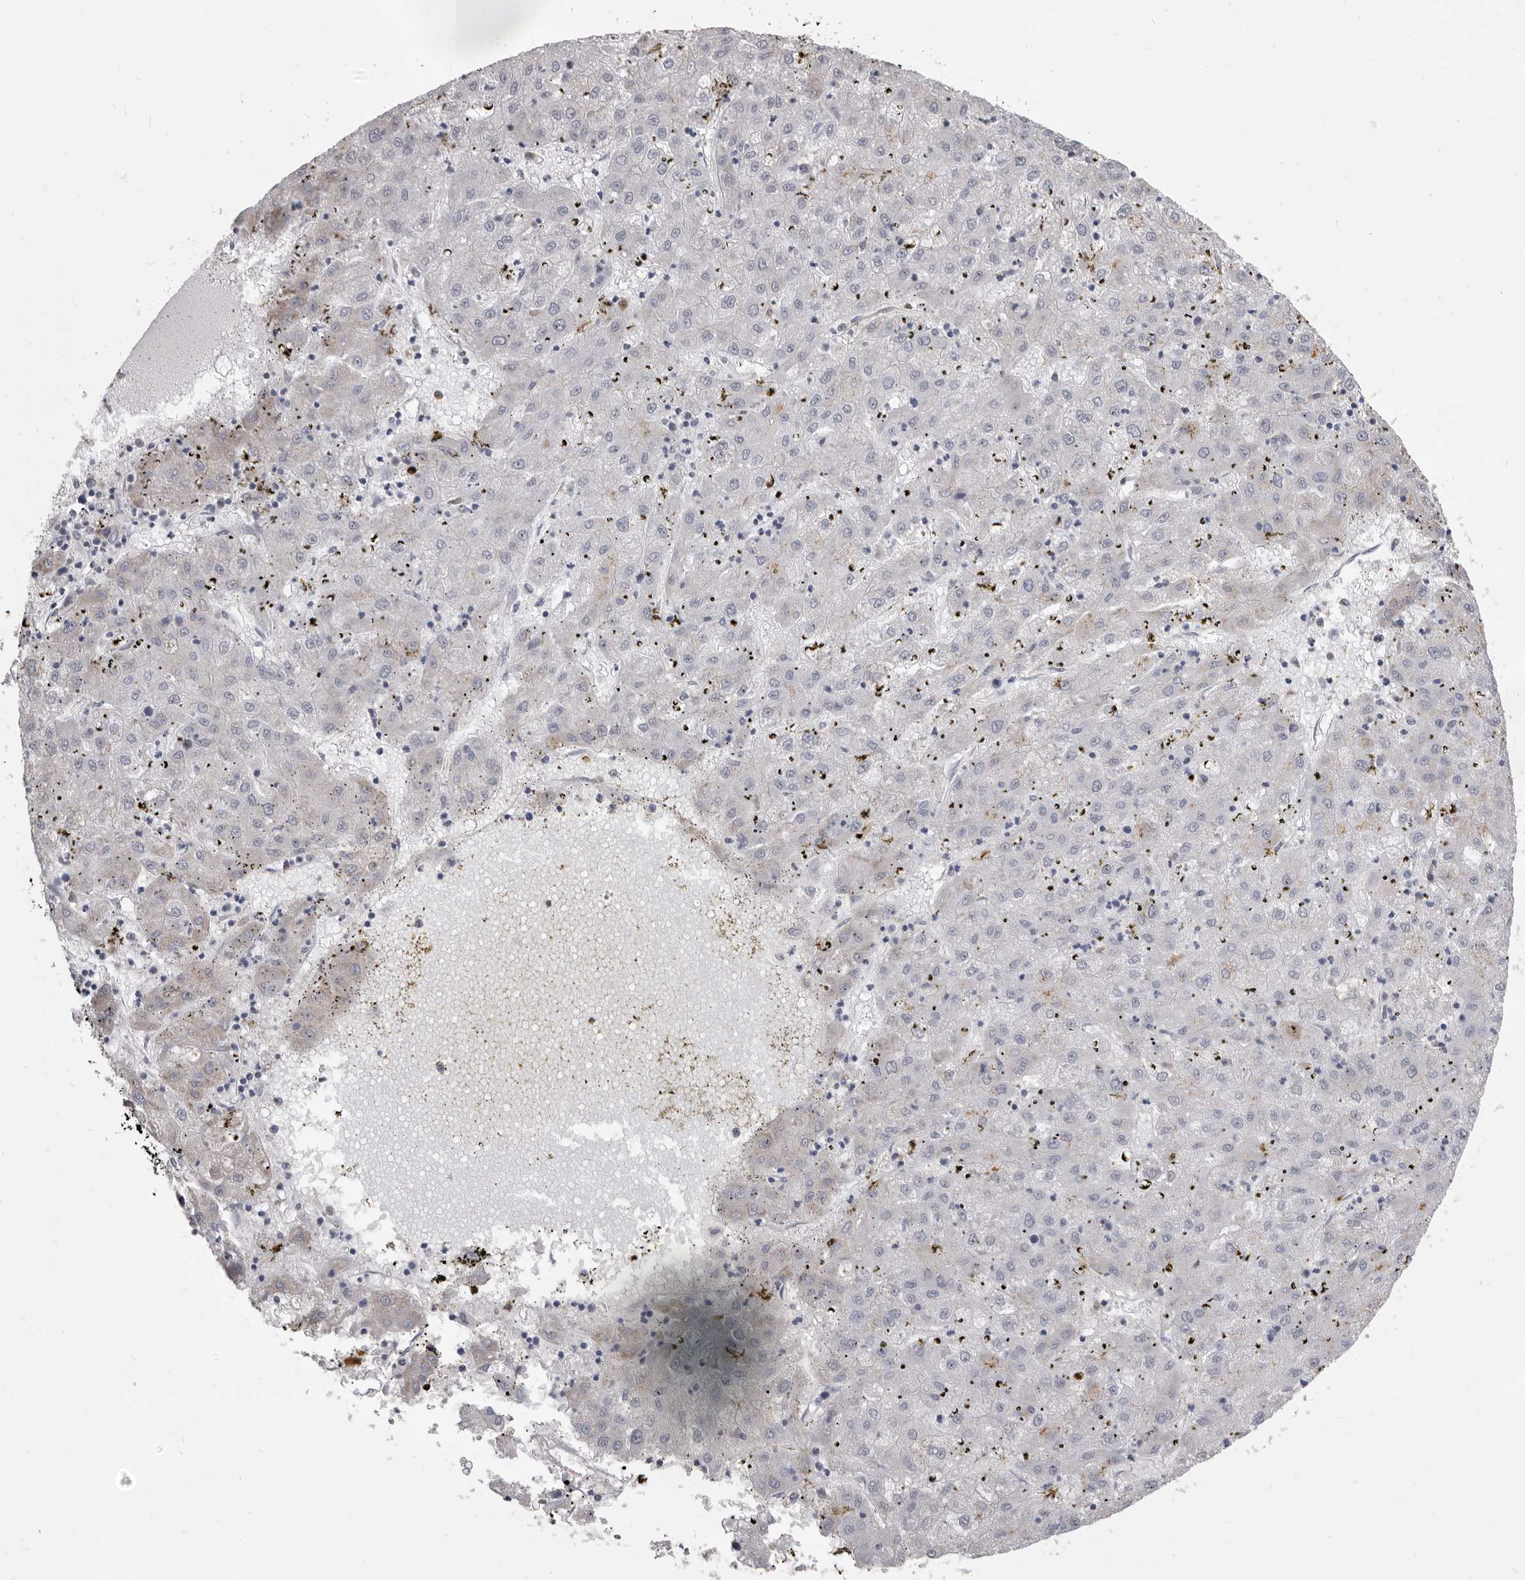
{"staining": {"intensity": "negative", "quantity": "none", "location": "none"}, "tissue": "liver cancer", "cell_type": "Tumor cells", "image_type": "cancer", "snomed": [{"axis": "morphology", "description": "Carcinoma, Hepatocellular, NOS"}, {"axis": "topography", "description": "Liver"}], "caption": "This is an immunohistochemistry micrograph of human liver hepatocellular carcinoma. There is no staining in tumor cells.", "gene": "VPS45", "patient": {"sex": "male", "age": 72}}